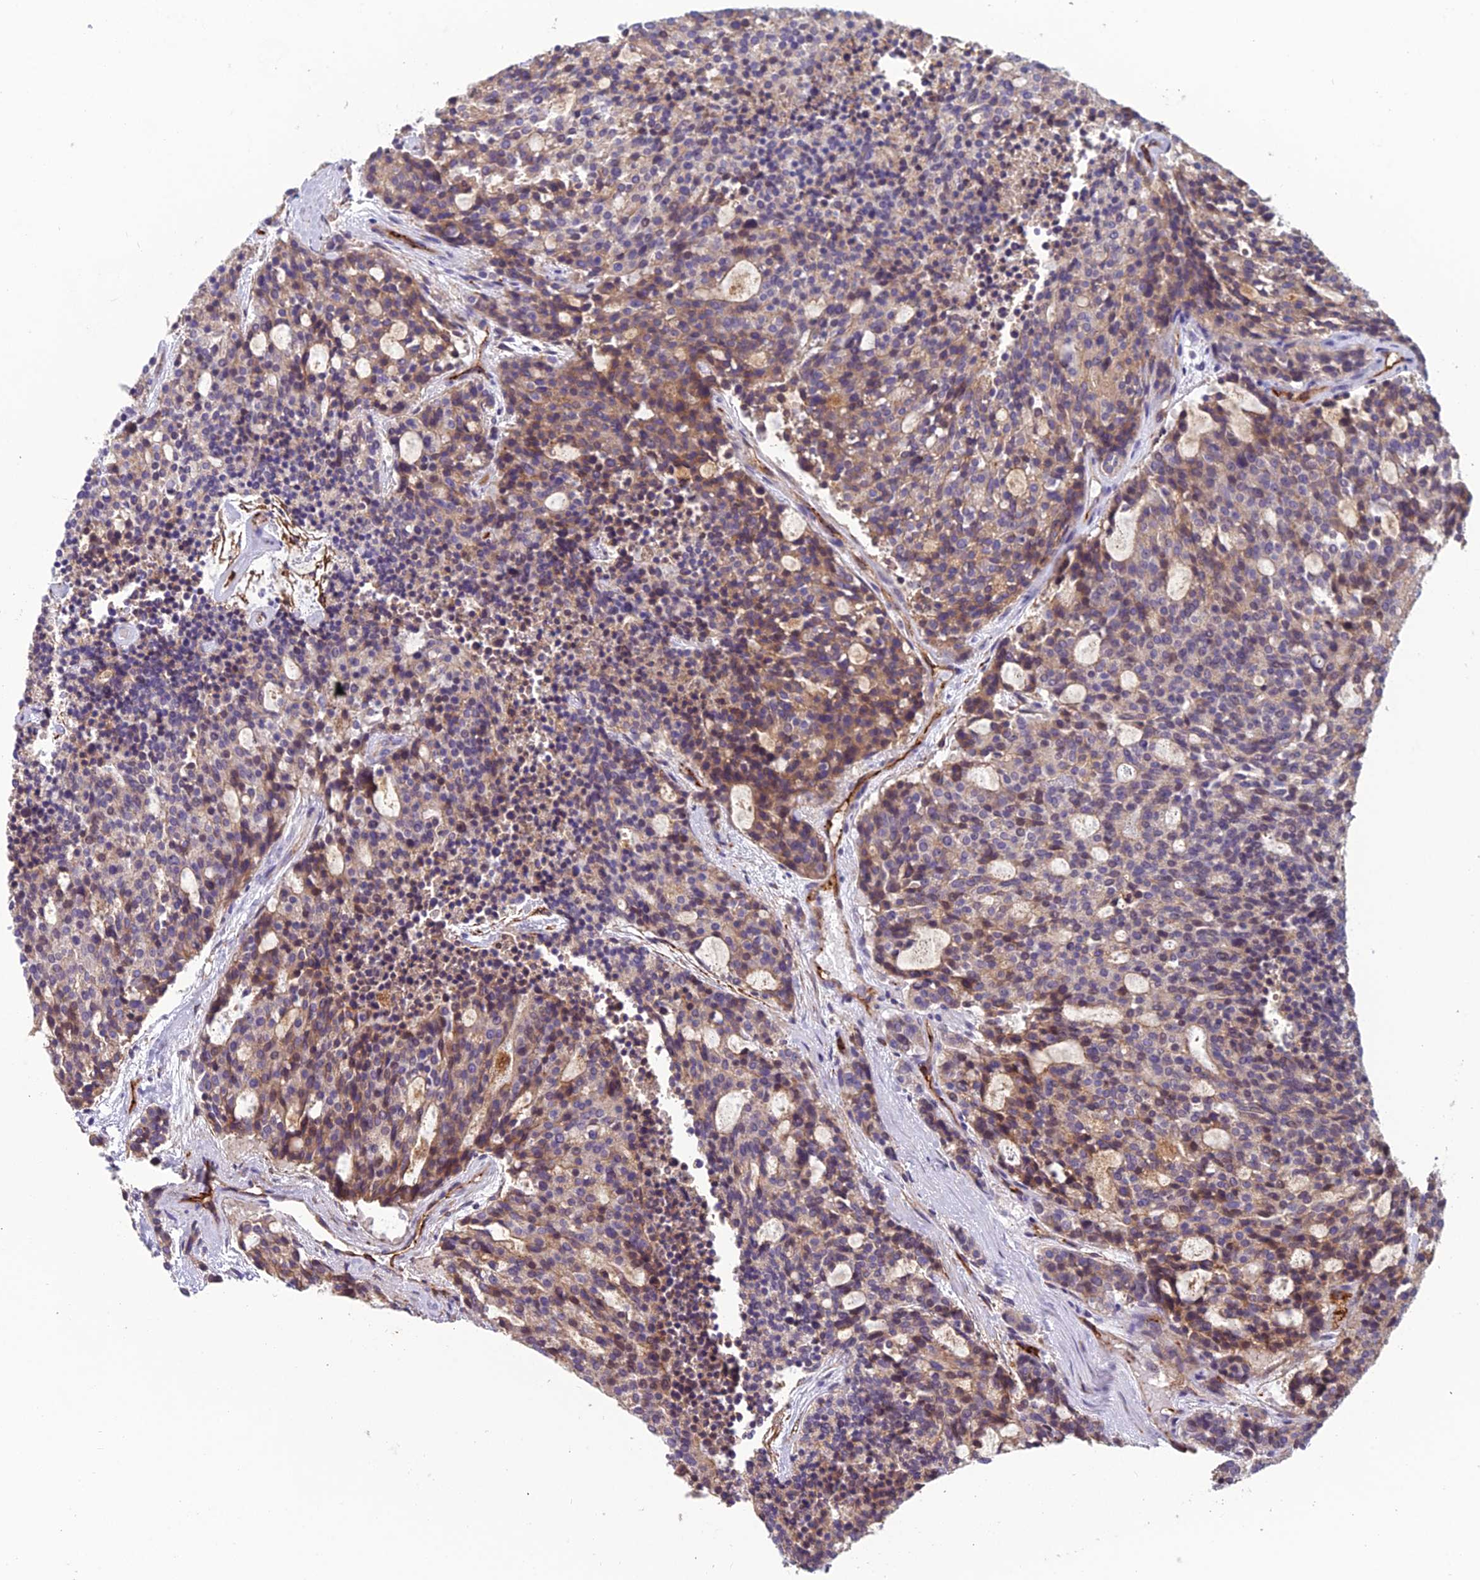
{"staining": {"intensity": "moderate", "quantity": "25%-75%", "location": "cytoplasmic/membranous"}, "tissue": "carcinoid", "cell_type": "Tumor cells", "image_type": "cancer", "snomed": [{"axis": "morphology", "description": "Carcinoid, malignant, NOS"}, {"axis": "topography", "description": "Pancreas"}], "caption": "Immunohistochemical staining of human carcinoid (malignant) demonstrates moderate cytoplasmic/membranous protein positivity in about 25%-75% of tumor cells.", "gene": "TSPAN15", "patient": {"sex": "female", "age": 54}}